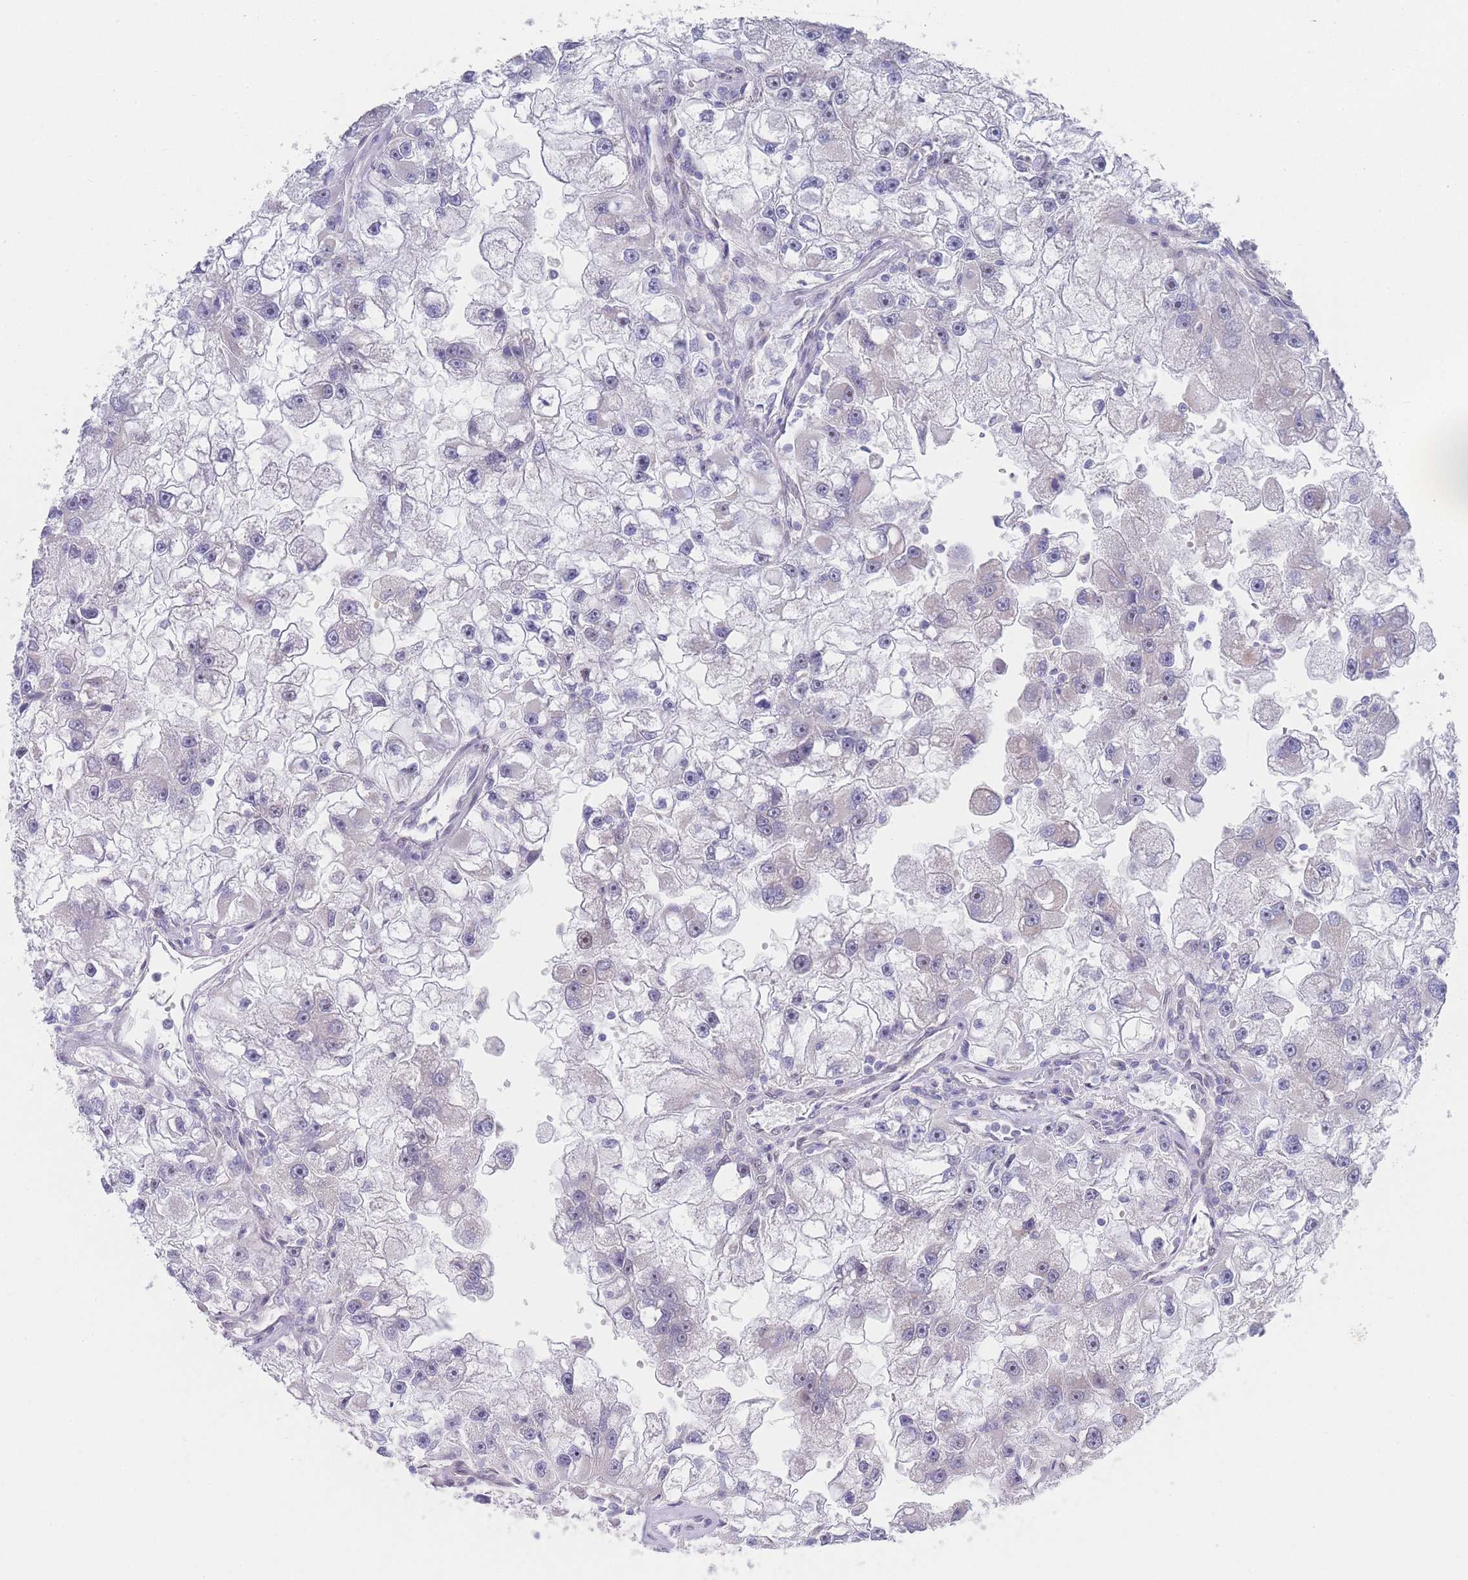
{"staining": {"intensity": "negative", "quantity": "none", "location": "none"}, "tissue": "renal cancer", "cell_type": "Tumor cells", "image_type": "cancer", "snomed": [{"axis": "morphology", "description": "Adenocarcinoma, NOS"}, {"axis": "topography", "description": "Kidney"}], "caption": "Immunohistochemistry micrograph of adenocarcinoma (renal) stained for a protein (brown), which demonstrates no staining in tumor cells. (DAB (3,3'-diaminobenzidine) immunohistochemistry (IHC), high magnification).", "gene": "ZNF142", "patient": {"sex": "male", "age": 63}}